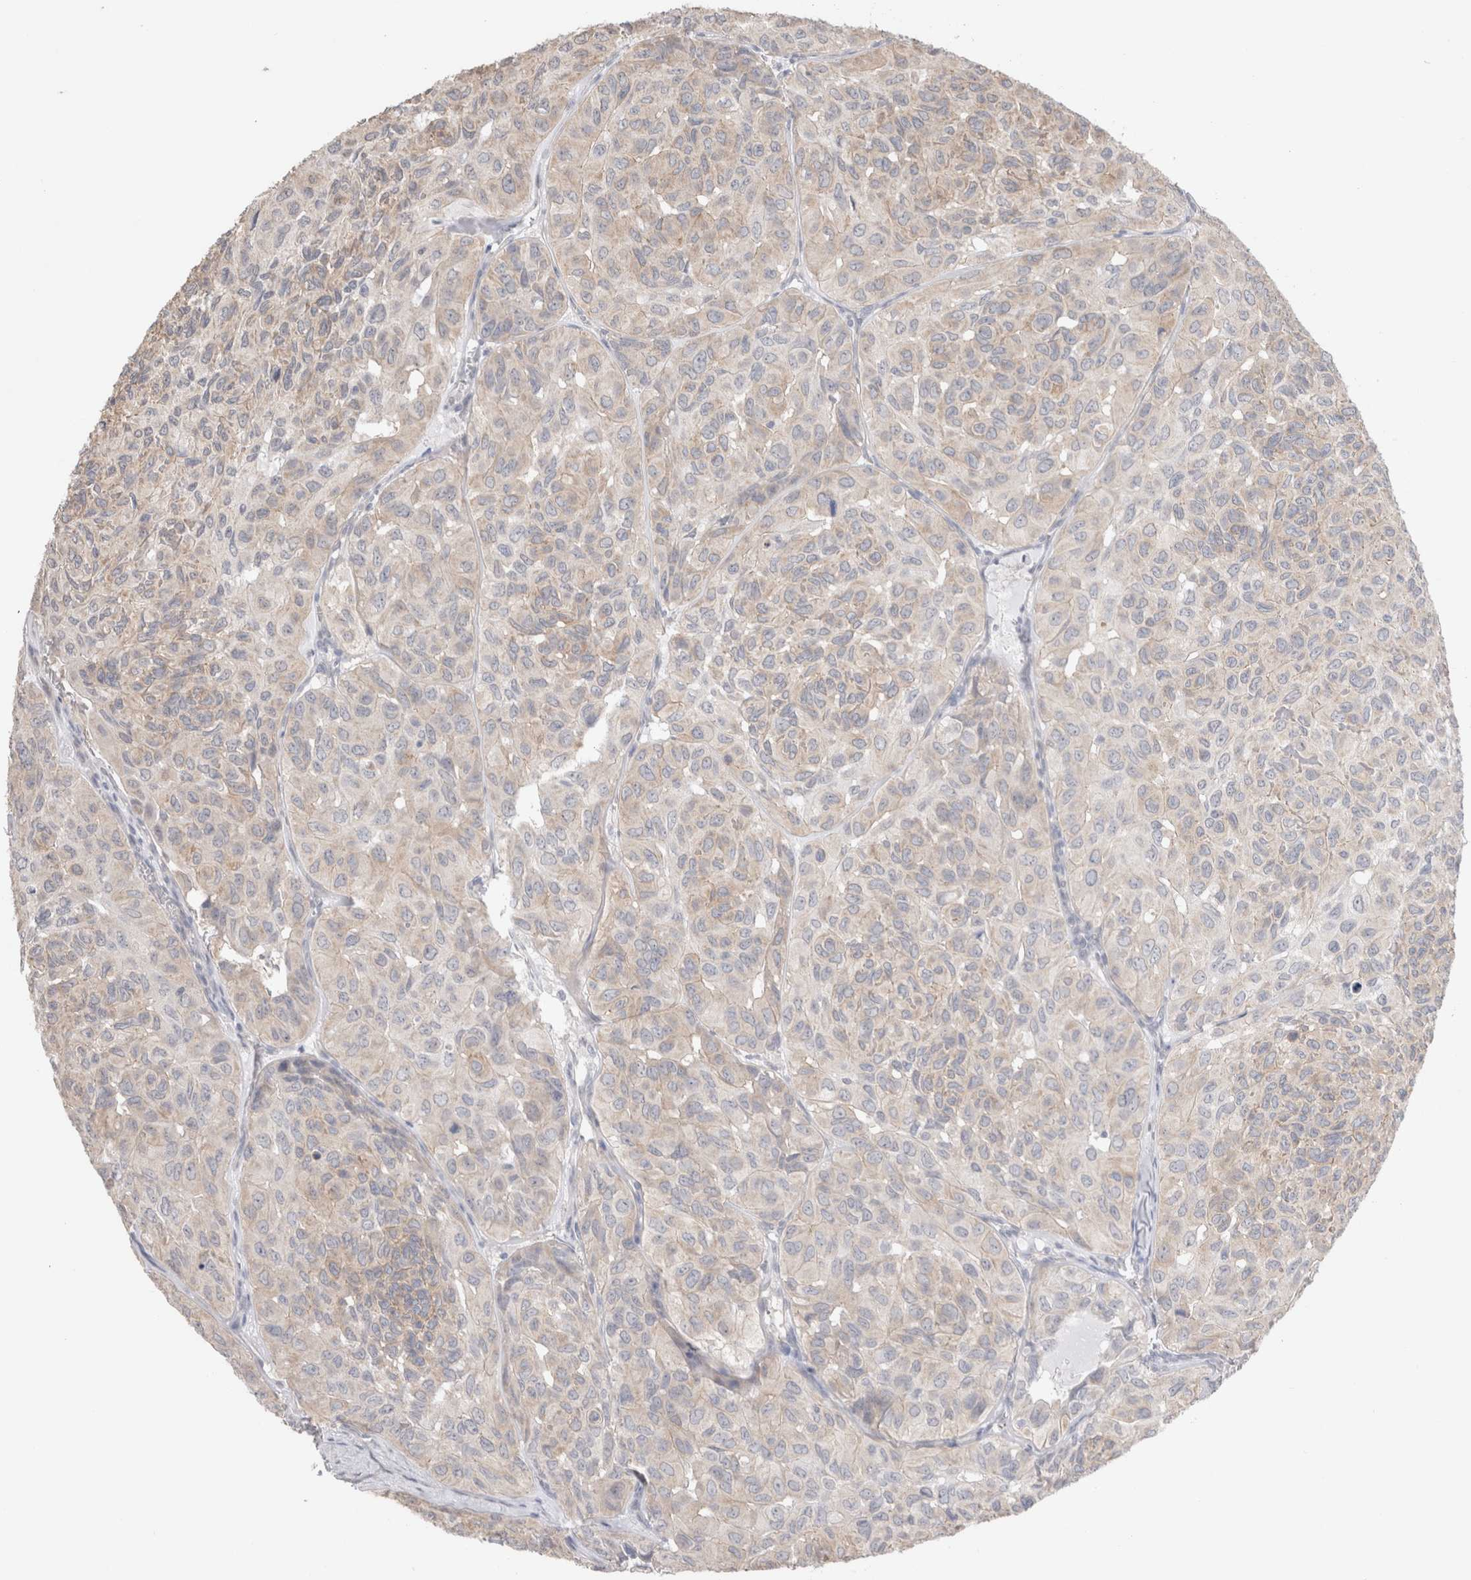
{"staining": {"intensity": "weak", "quantity": "25%-75%", "location": "cytoplasmic/membranous"}, "tissue": "head and neck cancer", "cell_type": "Tumor cells", "image_type": "cancer", "snomed": [{"axis": "morphology", "description": "Adenocarcinoma, NOS"}, {"axis": "topography", "description": "Salivary gland, NOS"}, {"axis": "topography", "description": "Head-Neck"}], "caption": "This is a photomicrograph of IHC staining of adenocarcinoma (head and neck), which shows weak expression in the cytoplasmic/membranous of tumor cells.", "gene": "DMD", "patient": {"sex": "female", "age": 76}}